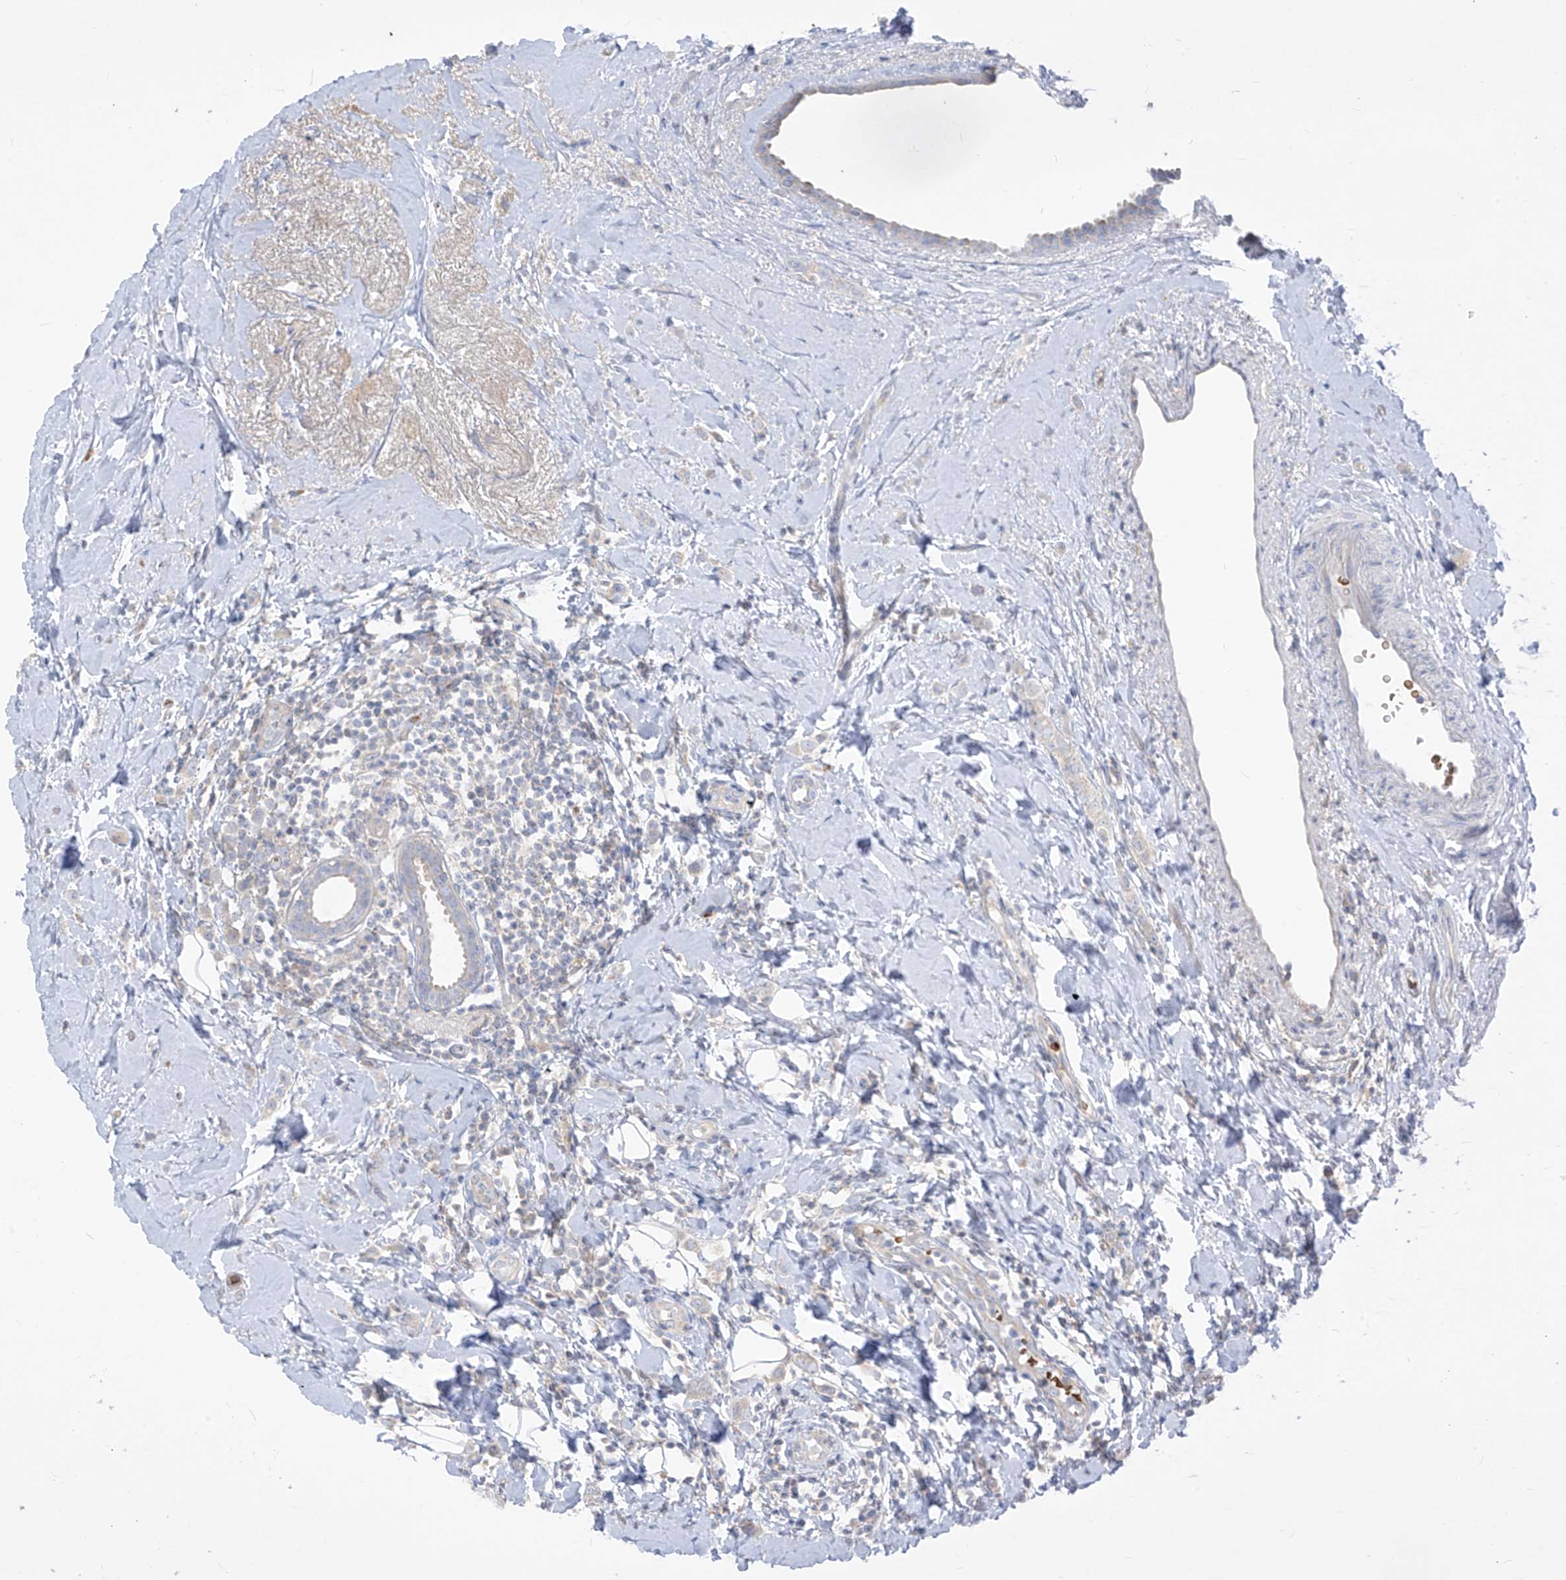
{"staining": {"intensity": "weak", "quantity": "<25%", "location": "cytoplasmic/membranous"}, "tissue": "breast cancer", "cell_type": "Tumor cells", "image_type": "cancer", "snomed": [{"axis": "morphology", "description": "Lobular carcinoma"}, {"axis": "topography", "description": "Breast"}], "caption": "Breast cancer was stained to show a protein in brown. There is no significant positivity in tumor cells.", "gene": "DGKQ", "patient": {"sex": "female", "age": 47}}